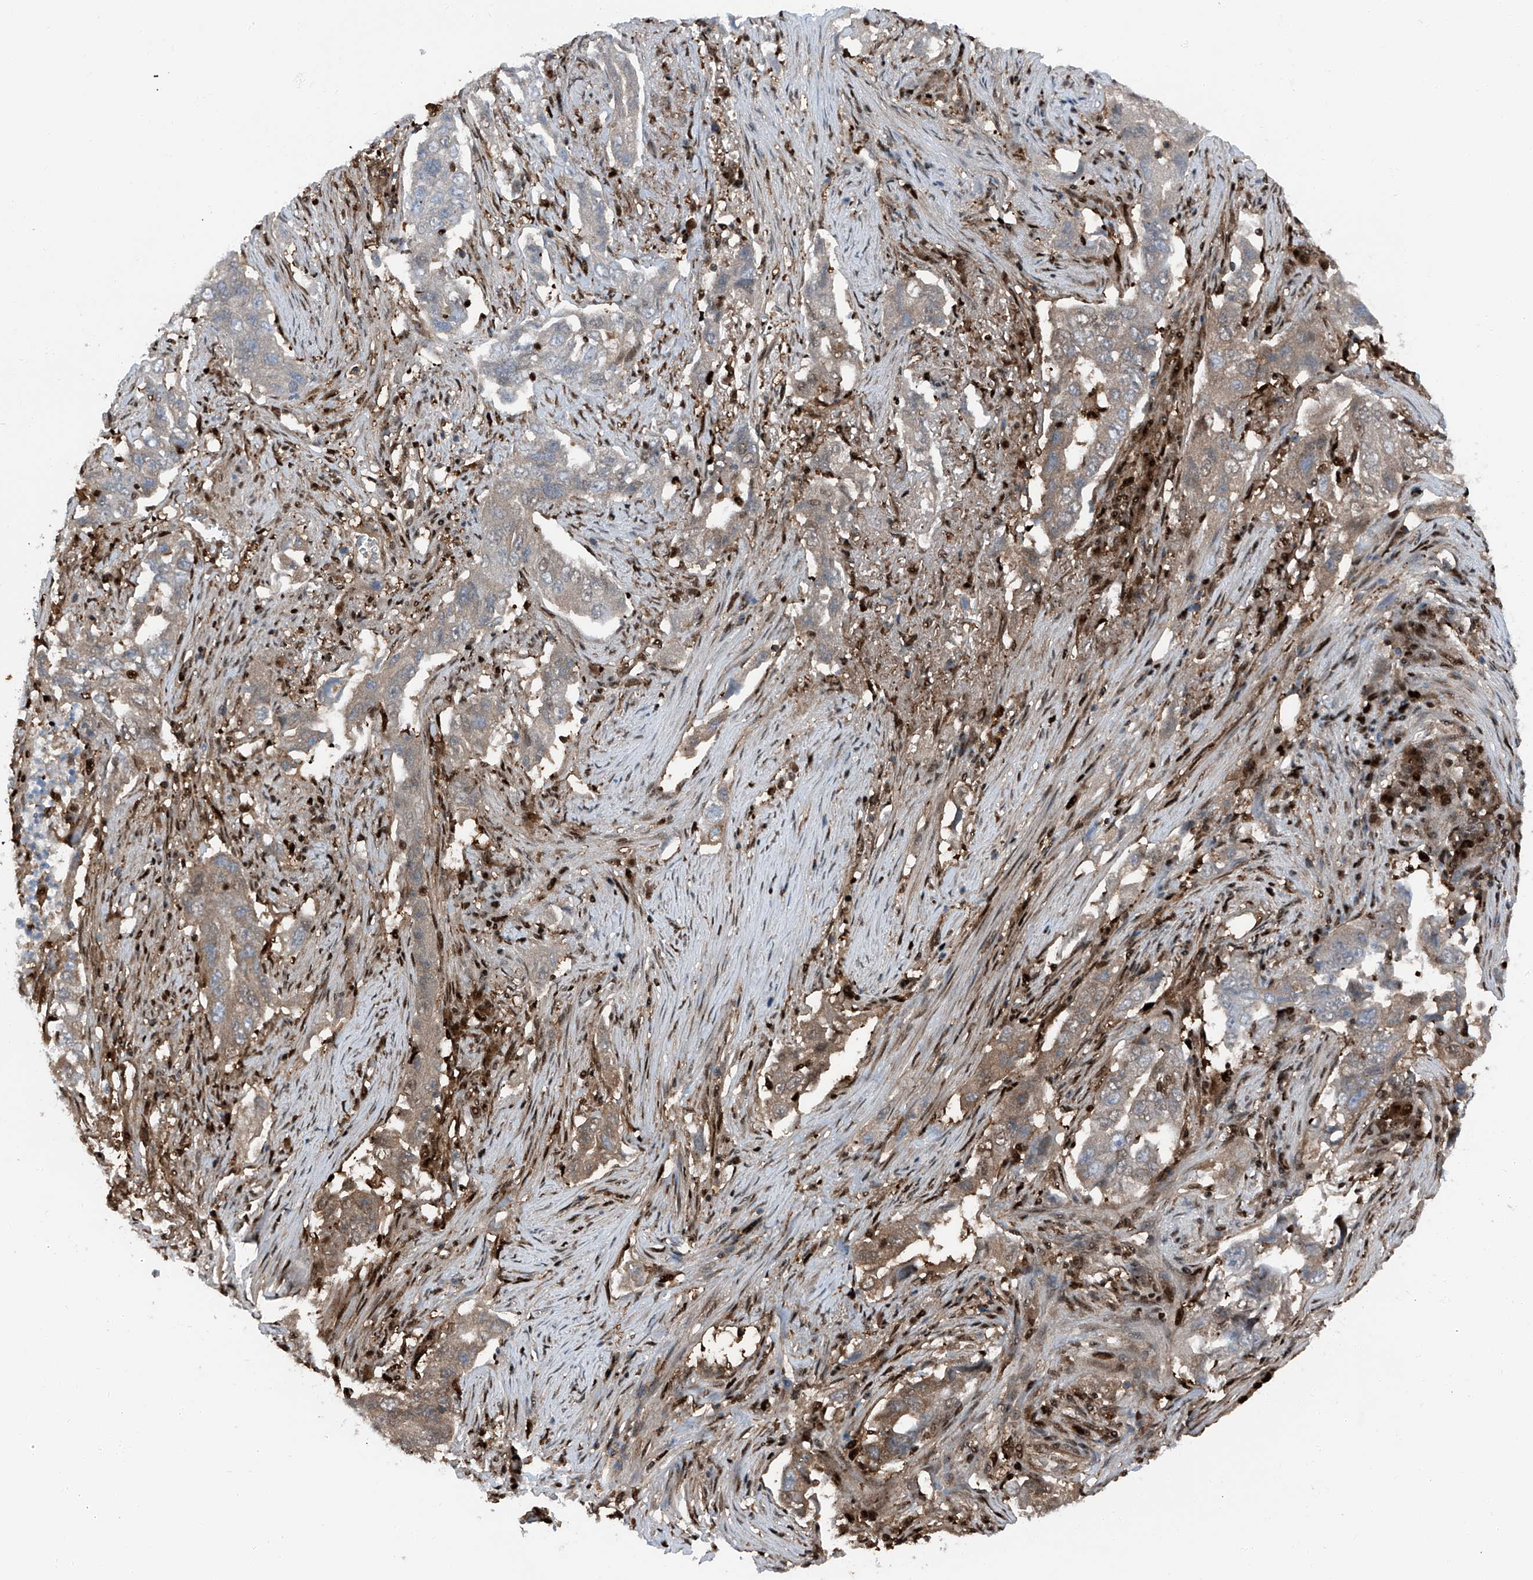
{"staining": {"intensity": "moderate", "quantity": "25%-75%", "location": "cytoplasmic/membranous,nuclear"}, "tissue": "lung cancer", "cell_type": "Tumor cells", "image_type": "cancer", "snomed": [{"axis": "morphology", "description": "Adenocarcinoma, NOS"}, {"axis": "topography", "description": "Lung"}], "caption": "Immunohistochemistry (IHC) photomicrograph of neoplastic tissue: lung adenocarcinoma stained using IHC shows medium levels of moderate protein expression localized specifically in the cytoplasmic/membranous and nuclear of tumor cells, appearing as a cytoplasmic/membranous and nuclear brown color.", "gene": "PSMB10", "patient": {"sex": "female", "age": 51}}